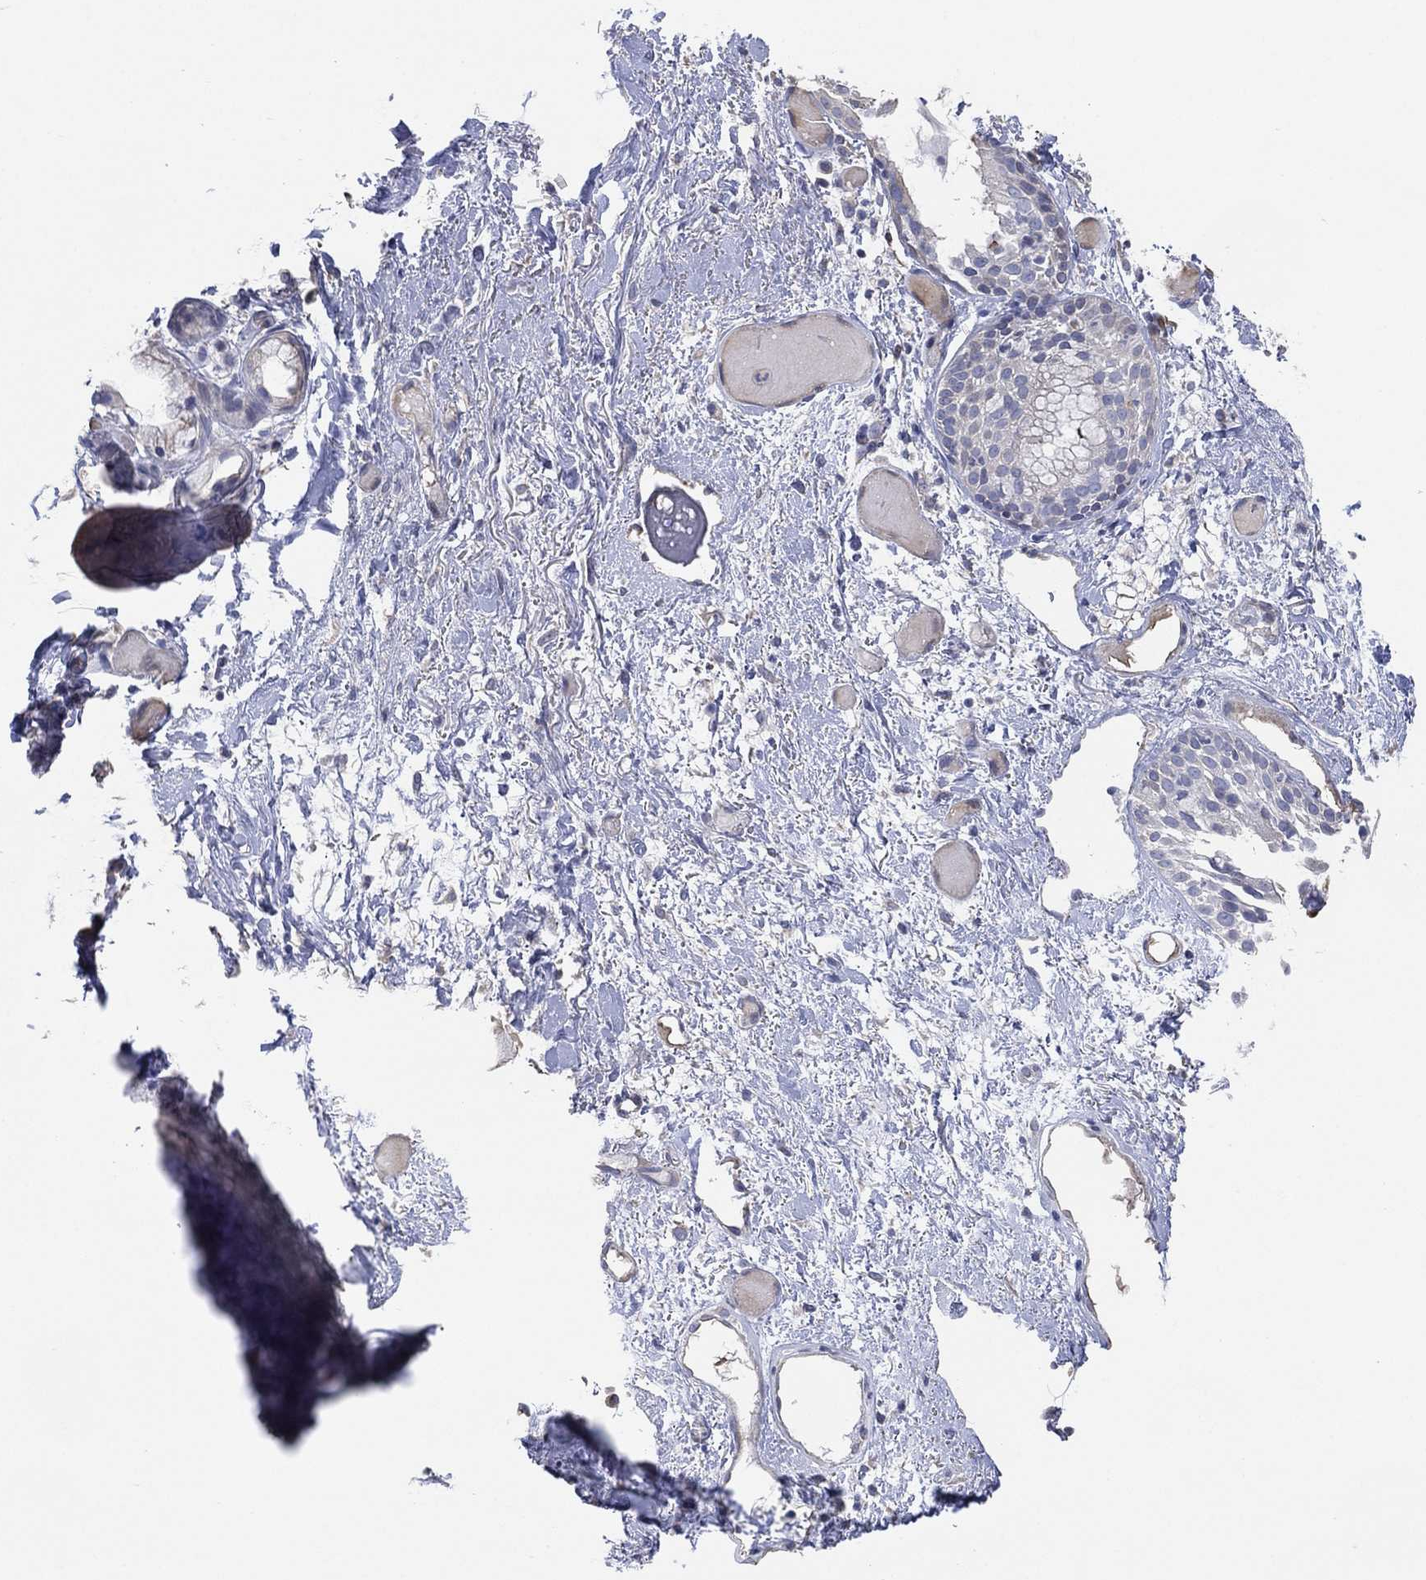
{"staining": {"intensity": "negative", "quantity": "none", "location": "none"}, "tissue": "adipose tissue", "cell_type": "Adipocytes", "image_type": "normal", "snomed": [{"axis": "morphology", "description": "Normal tissue, NOS"}, {"axis": "topography", "description": "Cartilage tissue"}], "caption": "This is an immunohistochemistry histopathology image of unremarkable human adipose tissue. There is no staining in adipocytes.", "gene": "CFTR", "patient": {"sex": "male", "age": 62}}